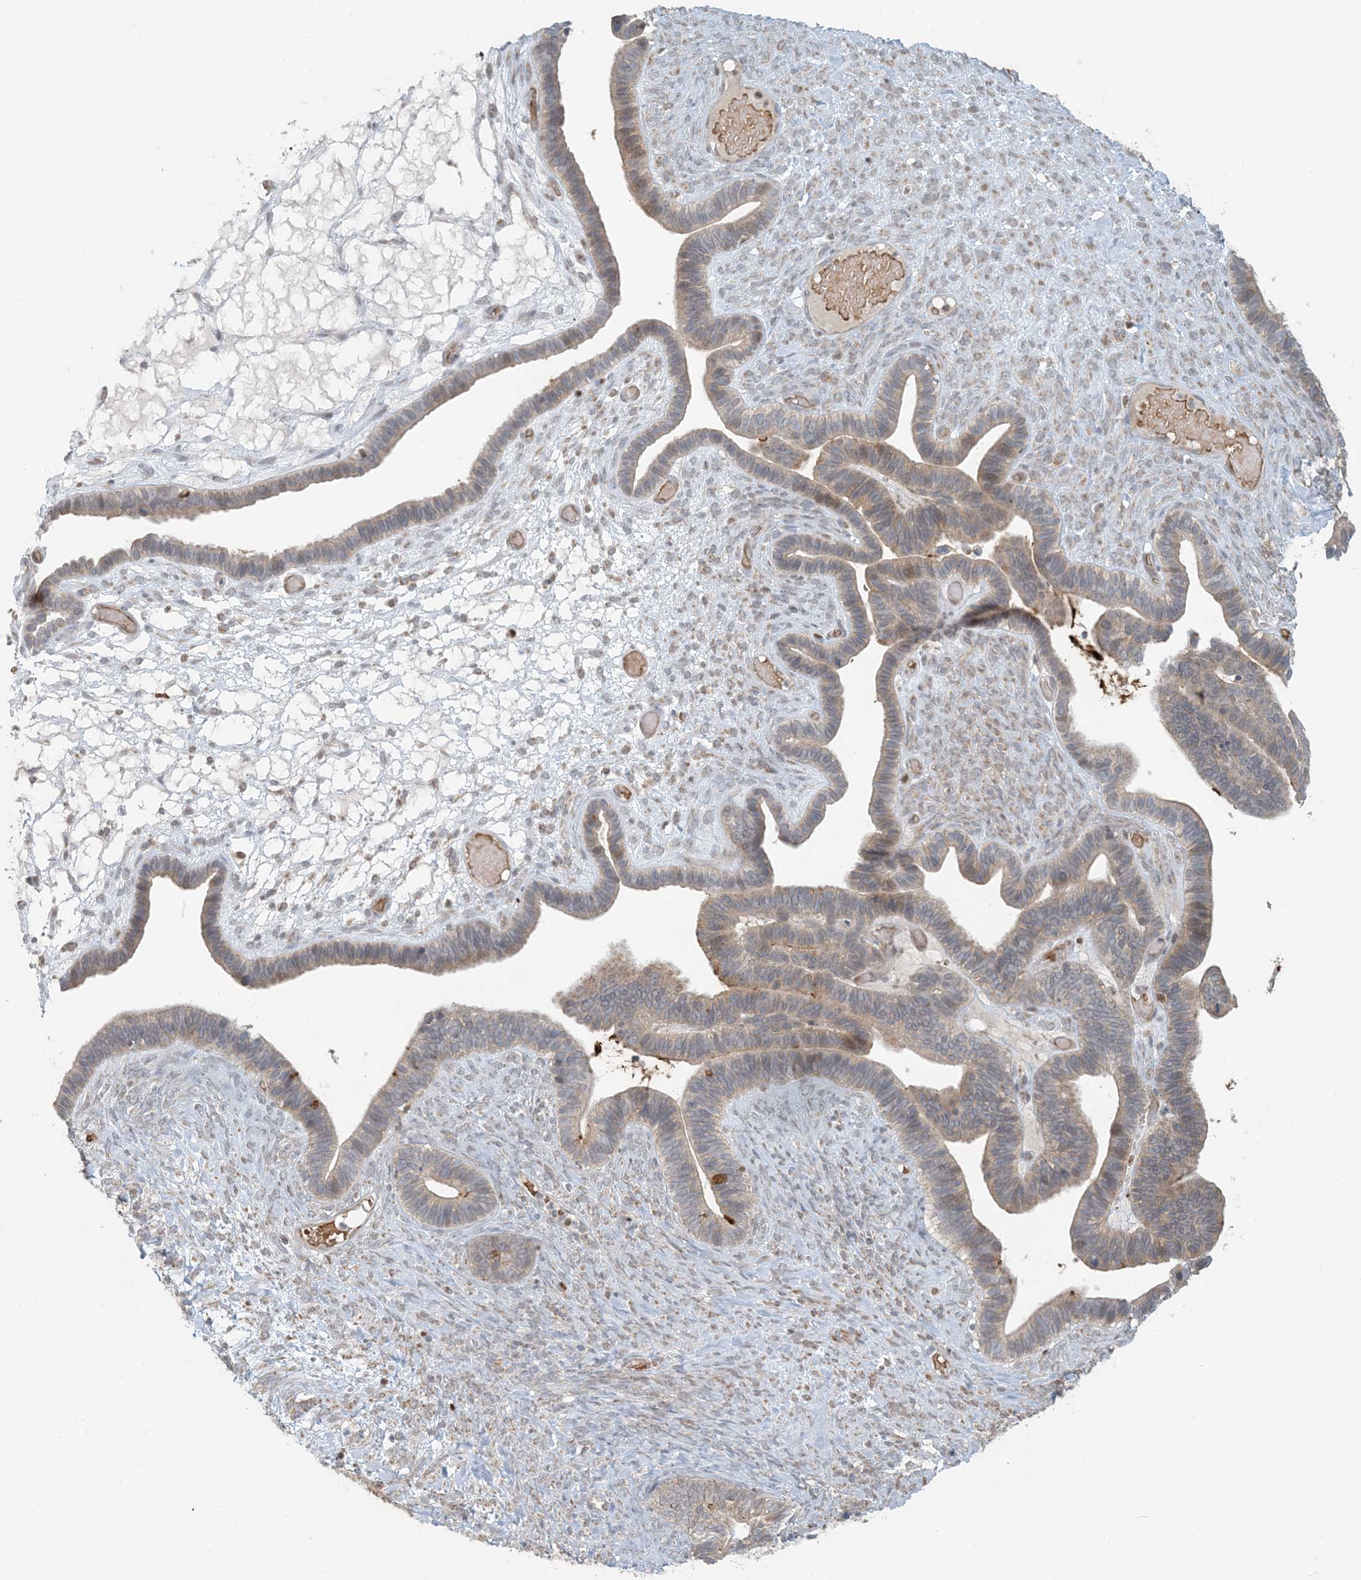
{"staining": {"intensity": "strong", "quantity": "<25%", "location": "cytoplasmic/membranous"}, "tissue": "ovarian cancer", "cell_type": "Tumor cells", "image_type": "cancer", "snomed": [{"axis": "morphology", "description": "Cystadenocarcinoma, serous, NOS"}, {"axis": "topography", "description": "Ovary"}], "caption": "Immunohistochemical staining of serous cystadenocarcinoma (ovarian) shows medium levels of strong cytoplasmic/membranous staining in approximately <25% of tumor cells.", "gene": "CTDNEP1", "patient": {"sex": "female", "age": 56}}